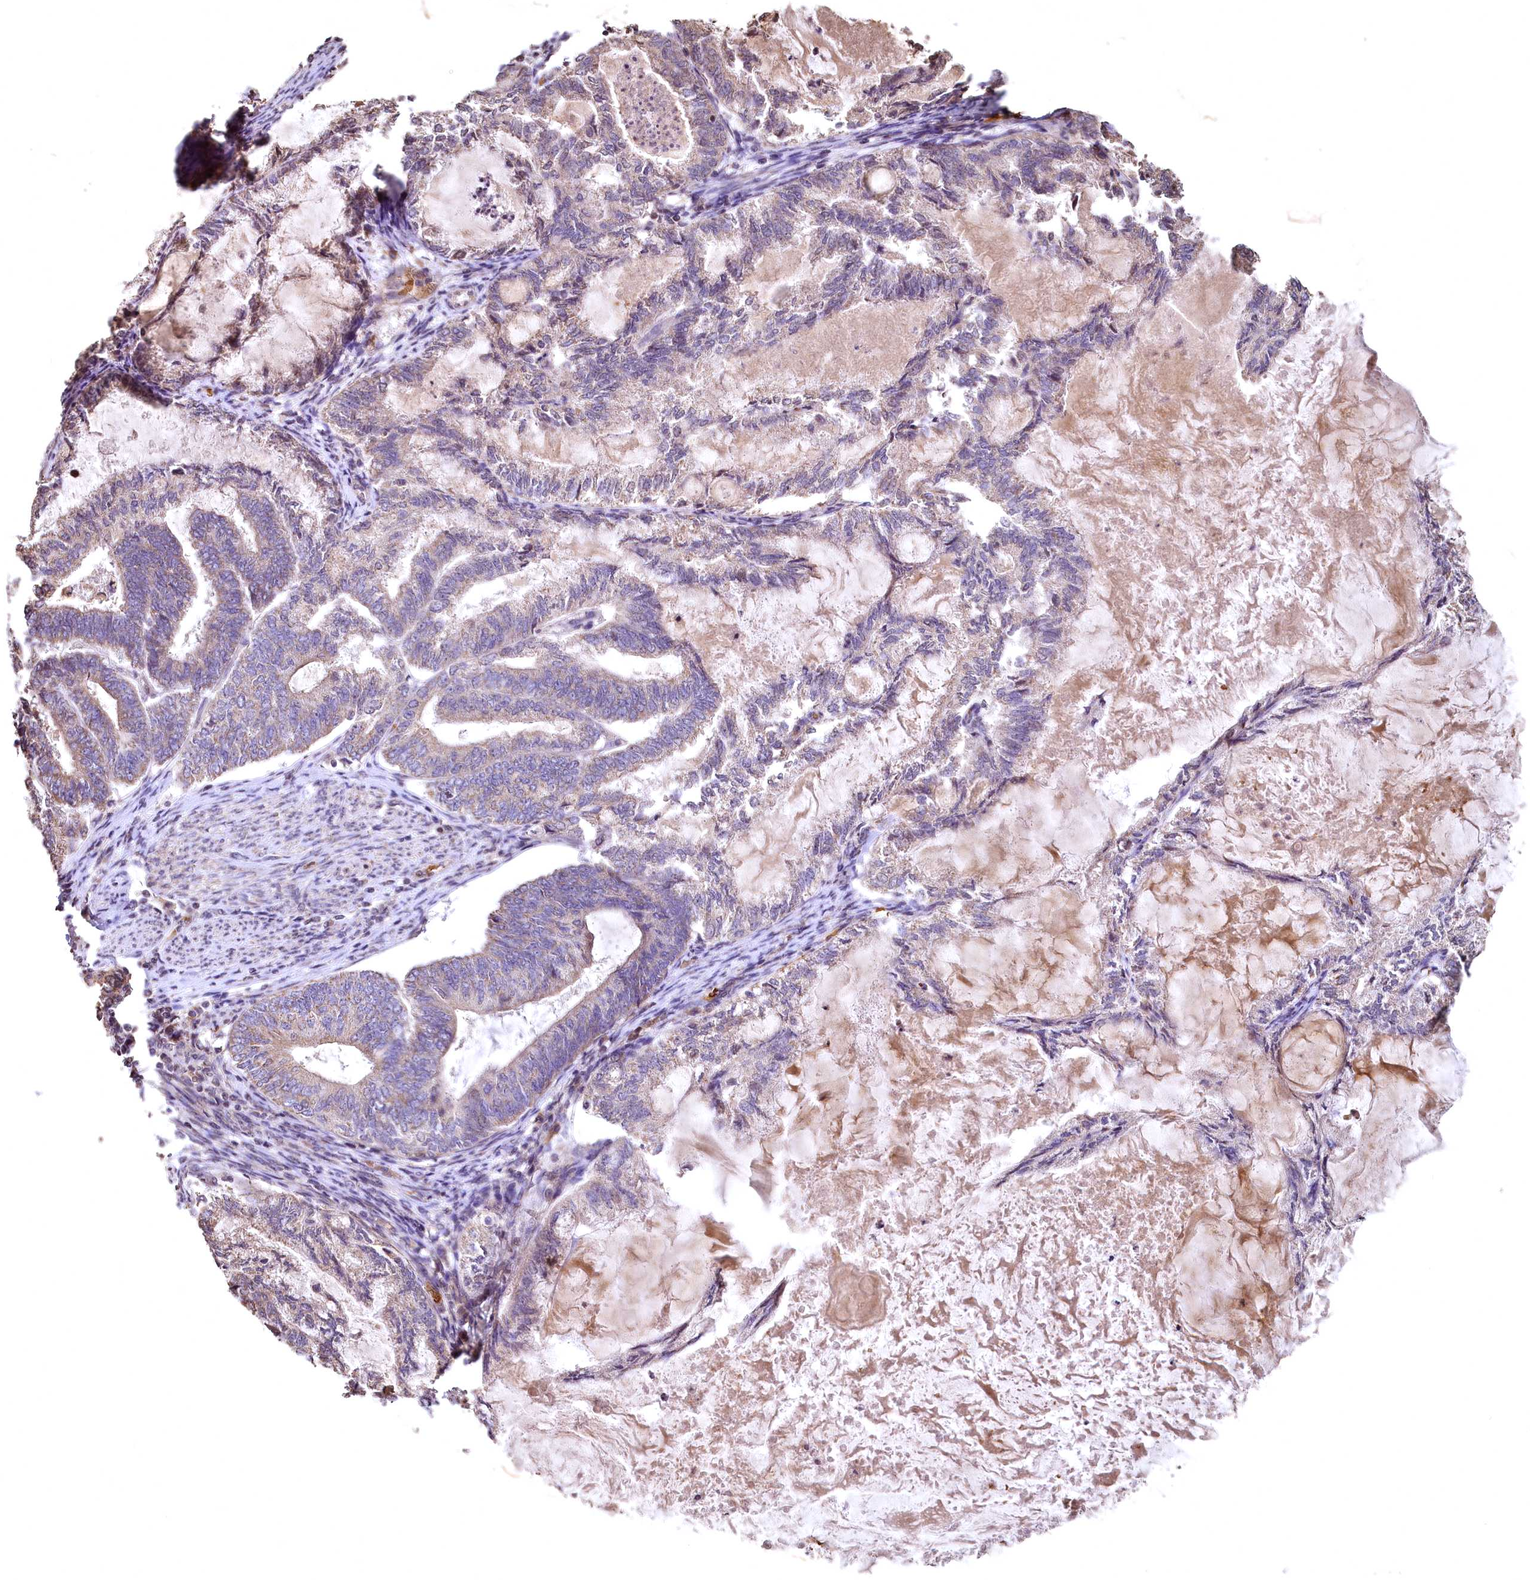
{"staining": {"intensity": "weak", "quantity": "25%-75%", "location": "cytoplasmic/membranous"}, "tissue": "endometrial cancer", "cell_type": "Tumor cells", "image_type": "cancer", "snomed": [{"axis": "morphology", "description": "Adenocarcinoma, NOS"}, {"axis": "topography", "description": "Endometrium"}], "caption": "Protein analysis of endometrial cancer tissue displays weak cytoplasmic/membranous positivity in approximately 25%-75% of tumor cells. (DAB IHC, brown staining for protein, blue staining for nuclei).", "gene": "SPTA1", "patient": {"sex": "female", "age": 86}}